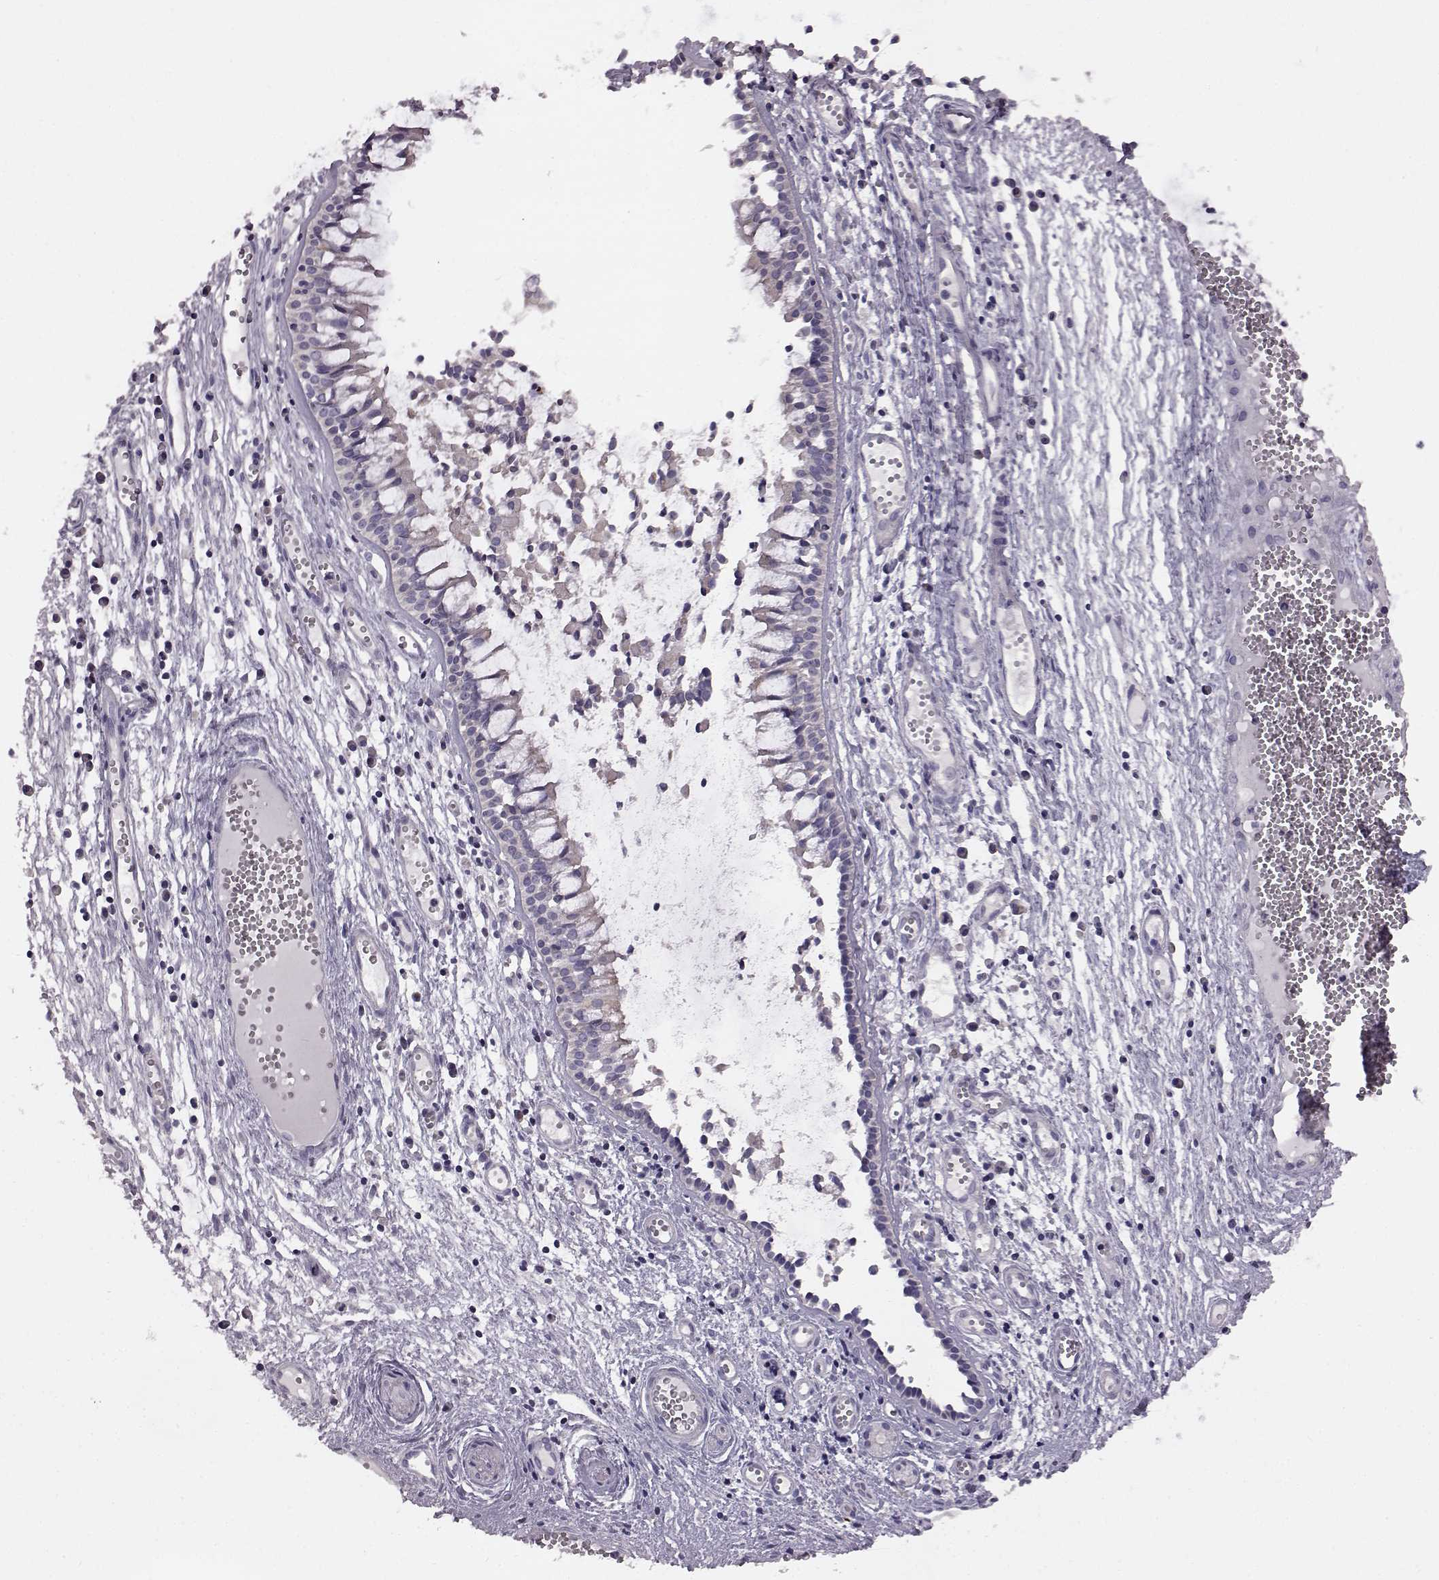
{"staining": {"intensity": "negative", "quantity": "none", "location": "none"}, "tissue": "nasopharynx", "cell_type": "Respiratory epithelial cells", "image_type": "normal", "snomed": [{"axis": "morphology", "description": "Normal tissue, NOS"}, {"axis": "topography", "description": "Nasopharynx"}], "caption": "Immunohistochemical staining of normal human nasopharynx displays no significant positivity in respiratory epithelial cells. The staining was performed using DAB (3,3'-diaminobenzidine) to visualize the protein expression in brown, while the nuclei were stained in blue with hematoxylin (Magnification: 20x).", "gene": "ADGRG2", "patient": {"sex": "male", "age": 31}}